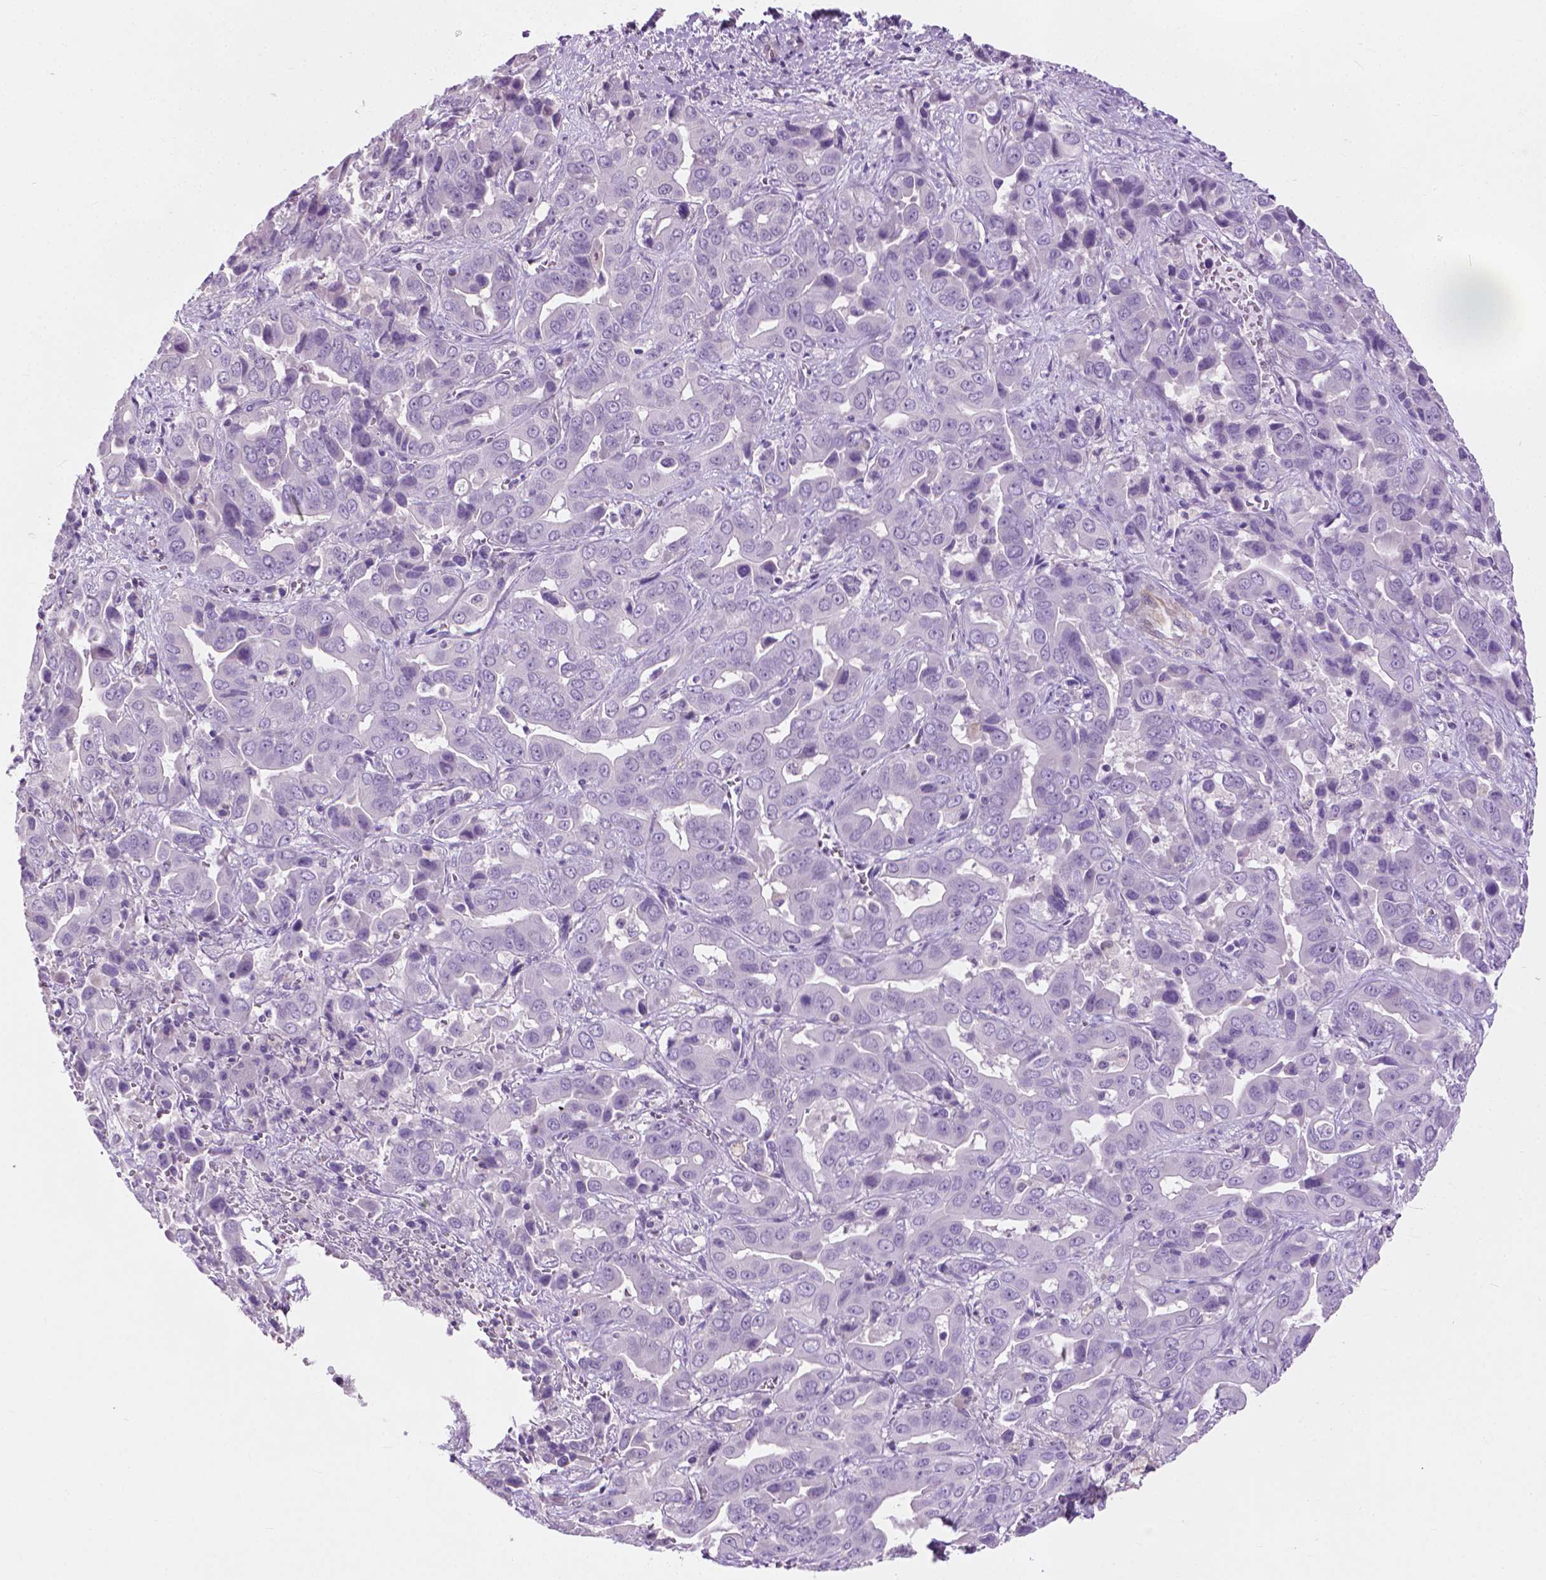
{"staining": {"intensity": "negative", "quantity": "none", "location": "none"}, "tissue": "liver cancer", "cell_type": "Tumor cells", "image_type": "cancer", "snomed": [{"axis": "morphology", "description": "Cholangiocarcinoma"}, {"axis": "topography", "description": "Liver"}], "caption": "An immunohistochemistry histopathology image of liver cancer is shown. There is no staining in tumor cells of liver cancer.", "gene": "KRT73", "patient": {"sex": "female", "age": 52}}